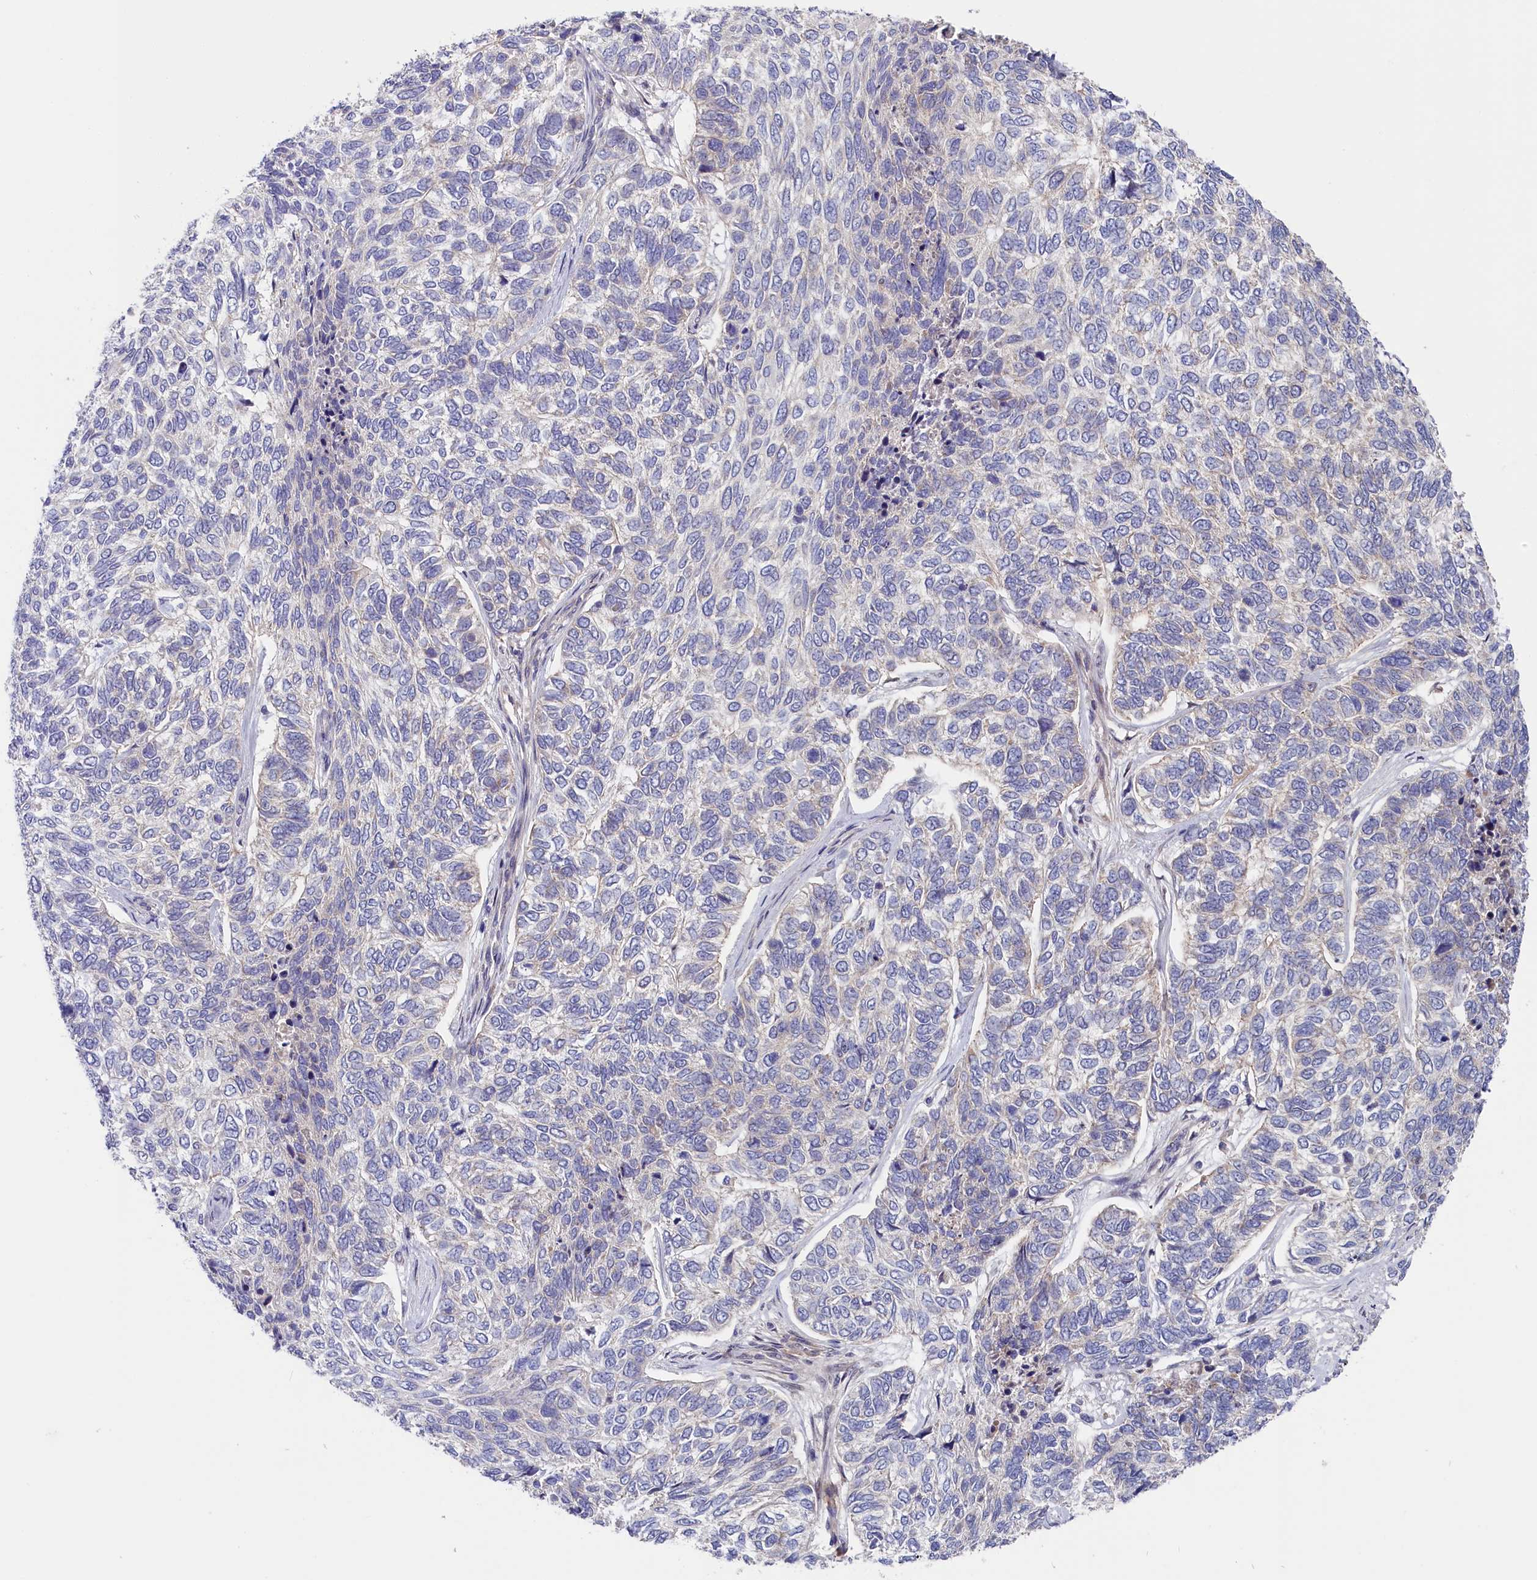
{"staining": {"intensity": "weak", "quantity": "<25%", "location": "cytoplasmic/membranous"}, "tissue": "skin cancer", "cell_type": "Tumor cells", "image_type": "cancer", "snomed": [{"axis": "morphology", "description": "Basal cell carcinoma"}, {"axis": "topography", "description": "Skin"}], "caption": "There is no significant staining in tumor cells of basal cell carcinoma (skin).", "gene": "CEP44", "patient": {"sex": "female", "age": 65}}